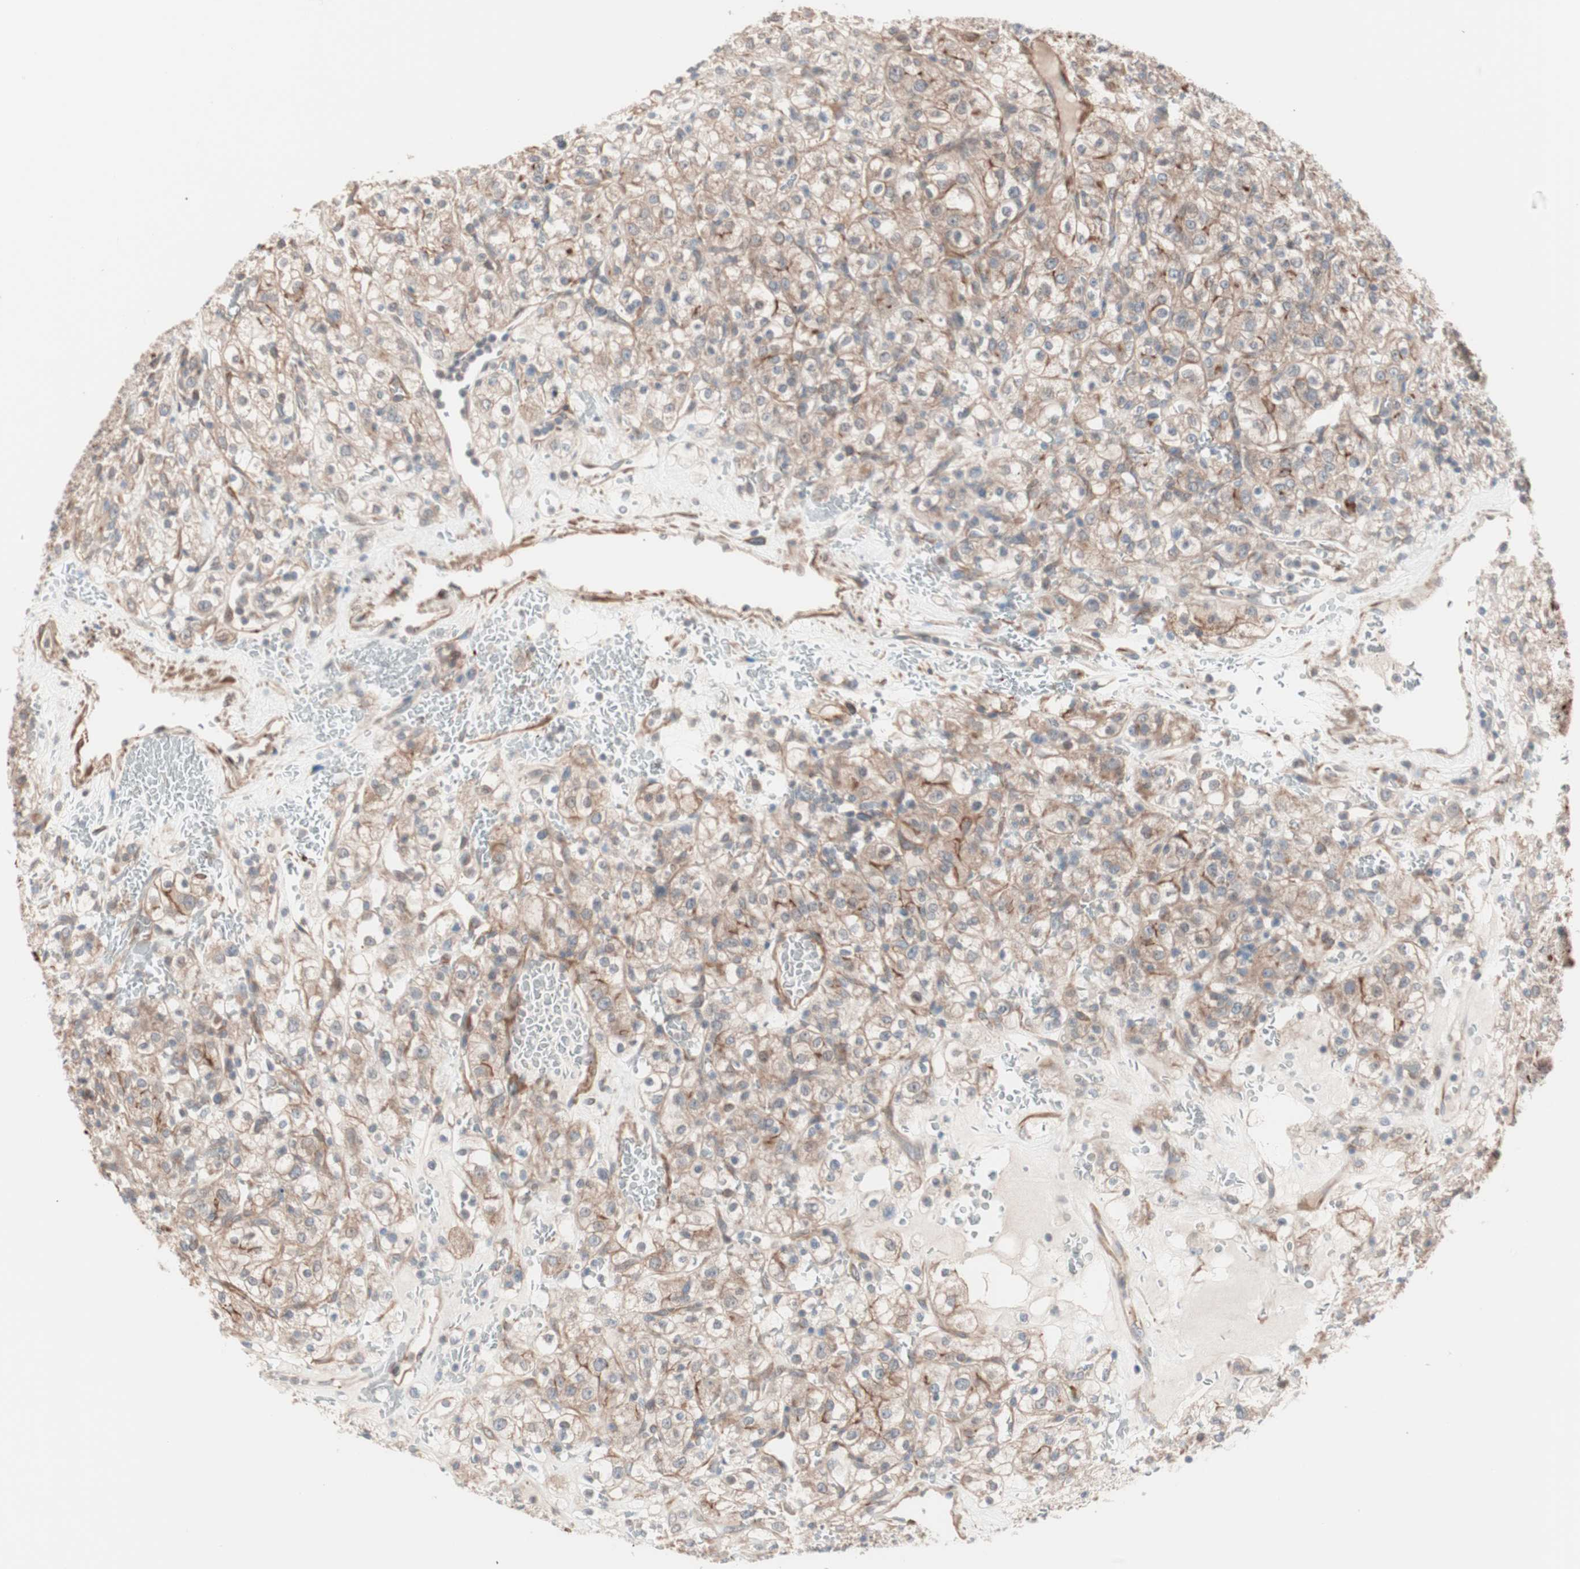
{"staining": {"intensity": "moderate", "quantity": ">75%", "location": "cytoplasmic/membranous"}, "tissue": "renal cancer", "cell_type": "Tumor cells", "image_type": "cancer", "snomed": [{"axis": "morphology", "description": "Normal tissue, NOS"}, {"axis": "morphology", "description": "Adenocarcinoma, NOS"}, {"axis": "topography", "description": "Kidney"}], "caption": "About >75% of tumor cells in renal cancer exhibit moderate cytoplasmic/membranous protein staining as visualized by brown immunohistochemical staining.", "gene": "ALG5", "patient": {"sex": "female", "age": 72}}